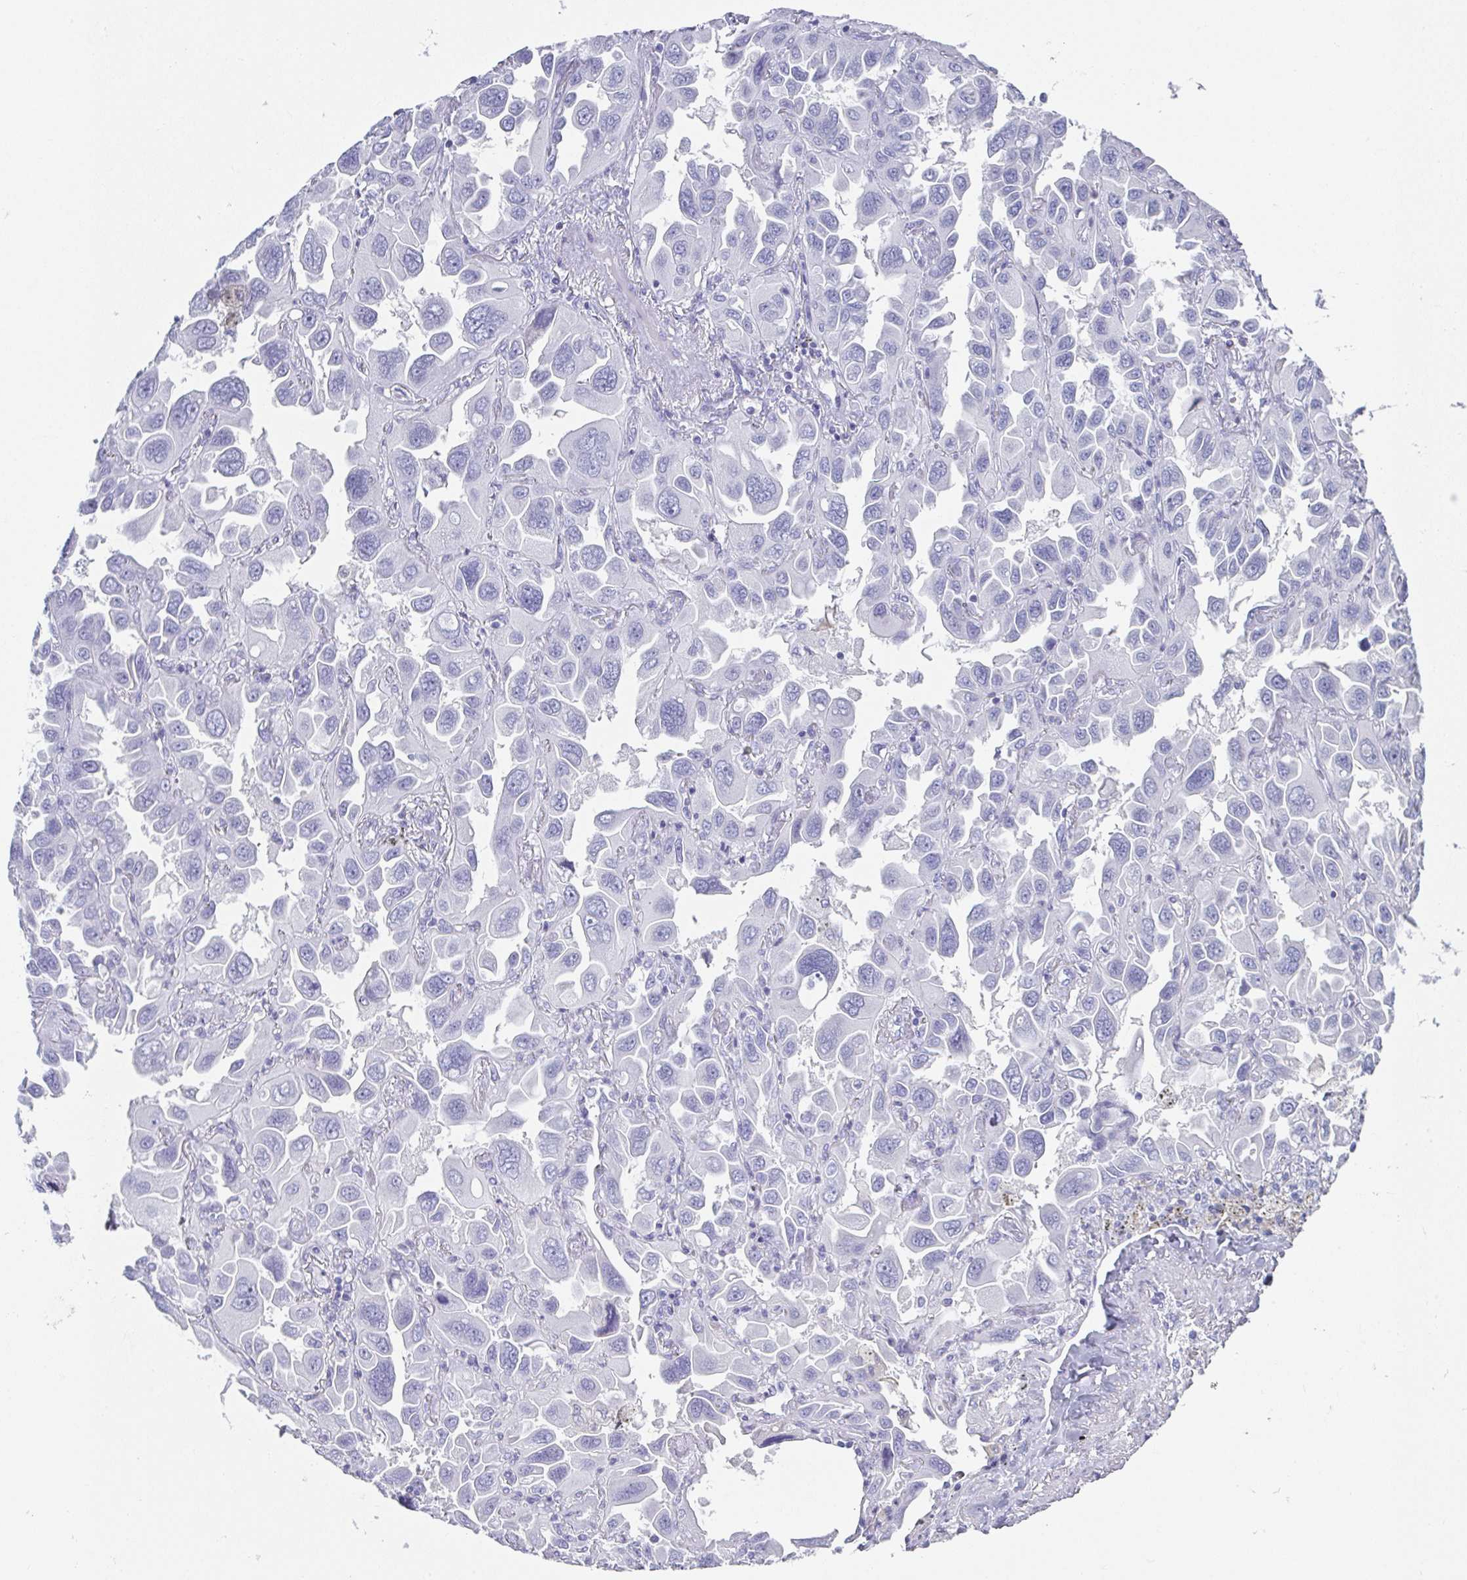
{"staining": {"intensity": "negative", "quantity": "none", "location": "none"}, "tissue": "lung cancer", "cell_type": "Tumor cells", "image_type": "cancer", "snomed": [{"axis": "morphology", "description": "Adenocarcinoma, NOS"}, {"axis": "topography", "description": "Lung"}], "caption": "Immunohistochemistry histopathology image of human lung cancer stained for a protein (brown), which demonstrates no expression in tumor cells.", "gene": "SYCP1", "patient": {"sex": "male", "age": 64}}